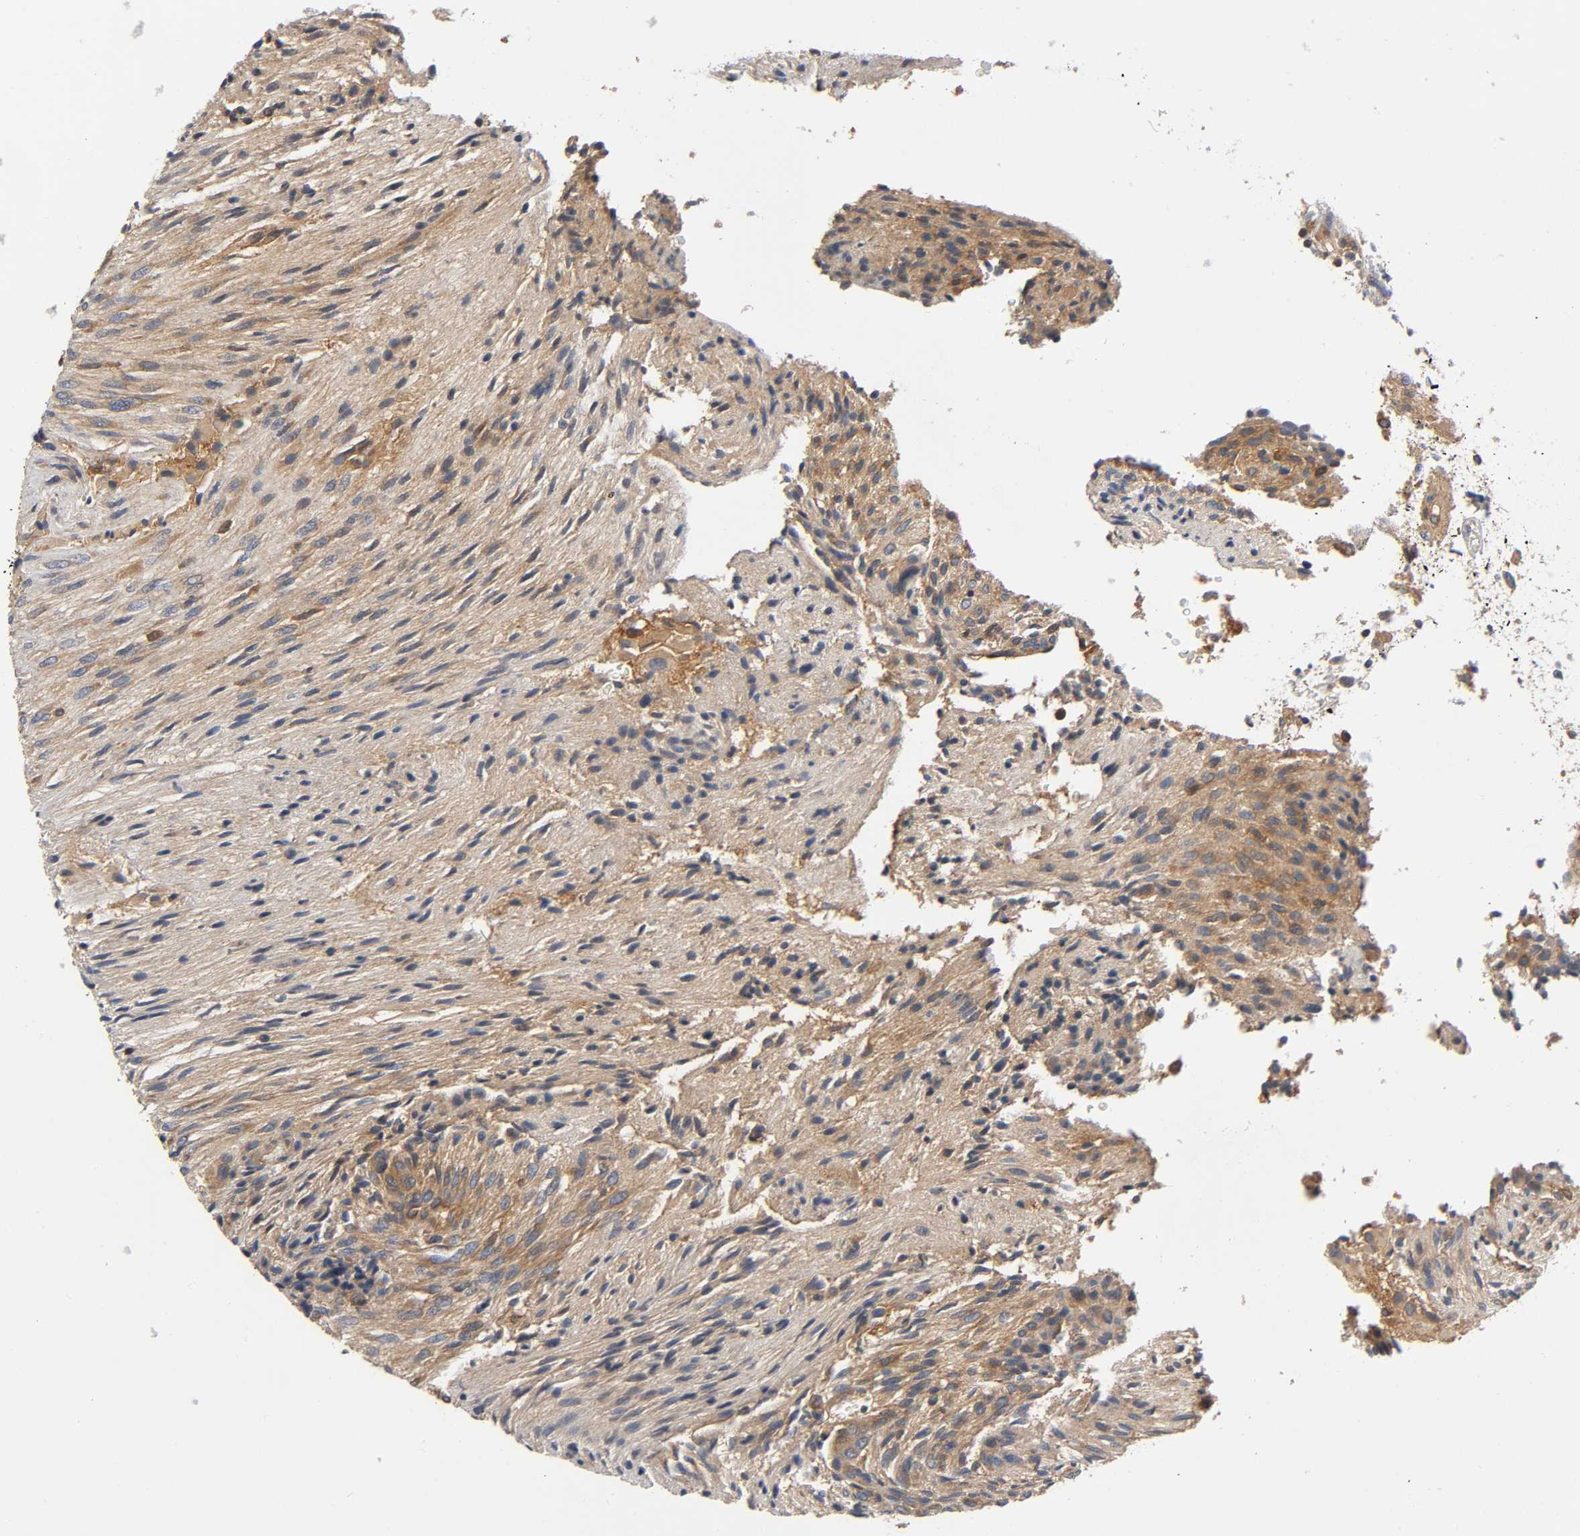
{"staining": {"intensity": "moderate", "quantity": ">75%", "location": "cytoplasmic/membranous"}, "tissue": "glioma", "cell_type": "Tumor cells", "image_type": "cancer", "snomed": [{"axis": "morphology", "description": "Glioma, malignant, High grade"}, {"axis": "topography", "description": "Cerebral cortex"}], "caption": "Malignant glioma (high-grade) was stained to show a protein in brown. There is medium levels of moderate cytoplasmic/membranous expression in about >75% of tumor cells. The protein is shown in brown color, while the nuclei are stained blue.", "gene": "PRKAB1", "patient": {"sex": "female", "age": 55}}